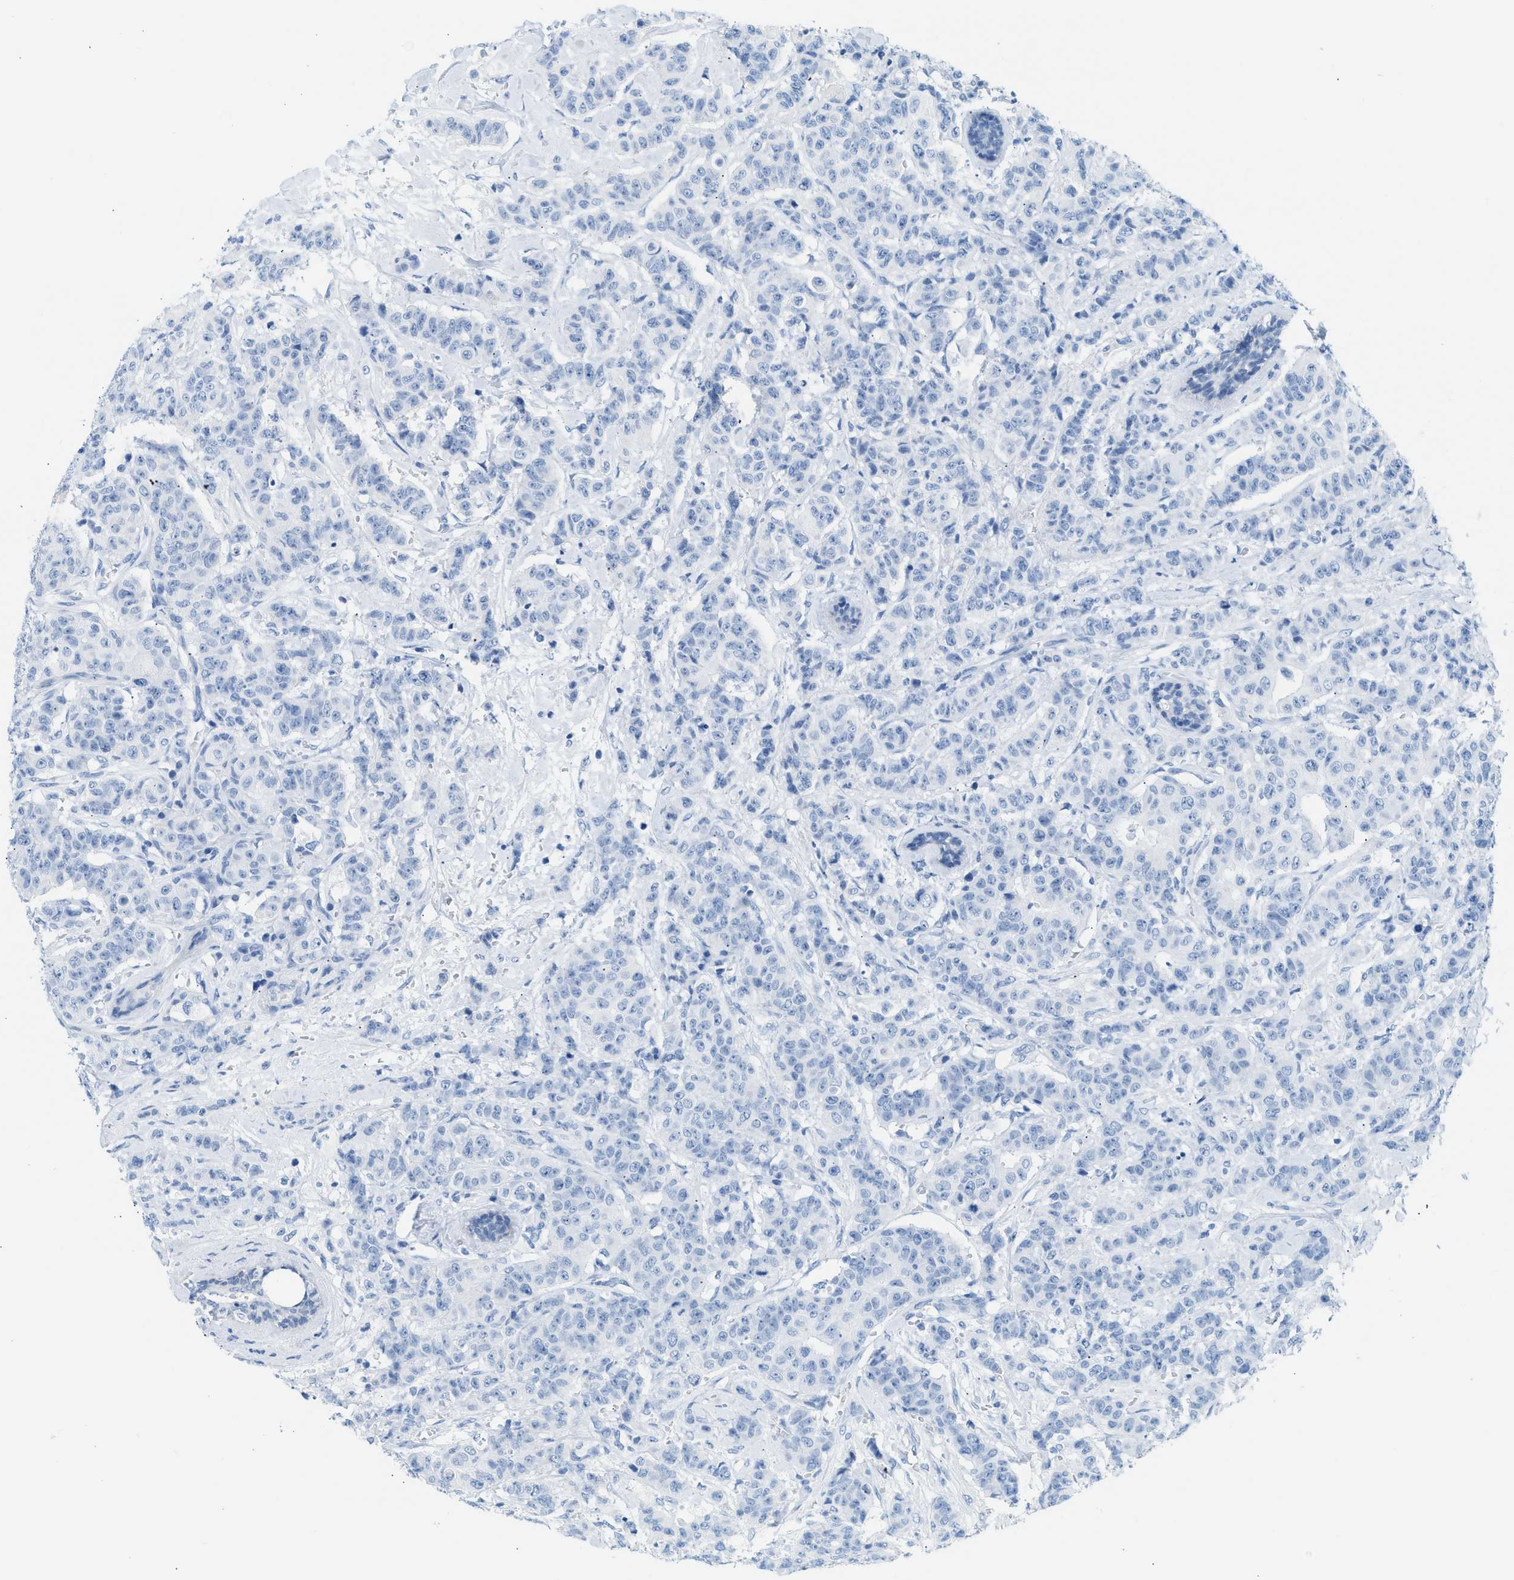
{"staining": {"intensity": "negative", "quantity": "none", "location": "none"}, "tissue": "breast cancer", "cell_type": "Tumor cells", "image_type": "cancer", "snomed": [{"axis": "morphology", "description": "Normal tissue, NOS"}, {"axis": "morphology", "description": "Duct carcinoma"}, {"axis": "topography", "description": "Breast"}], "caption": "Tumor cells show no significant staining in breast cancer (invasive ductal carcinoma).", "gene": "SPAM1", "patient": {"sex": "female", "age": 40}}